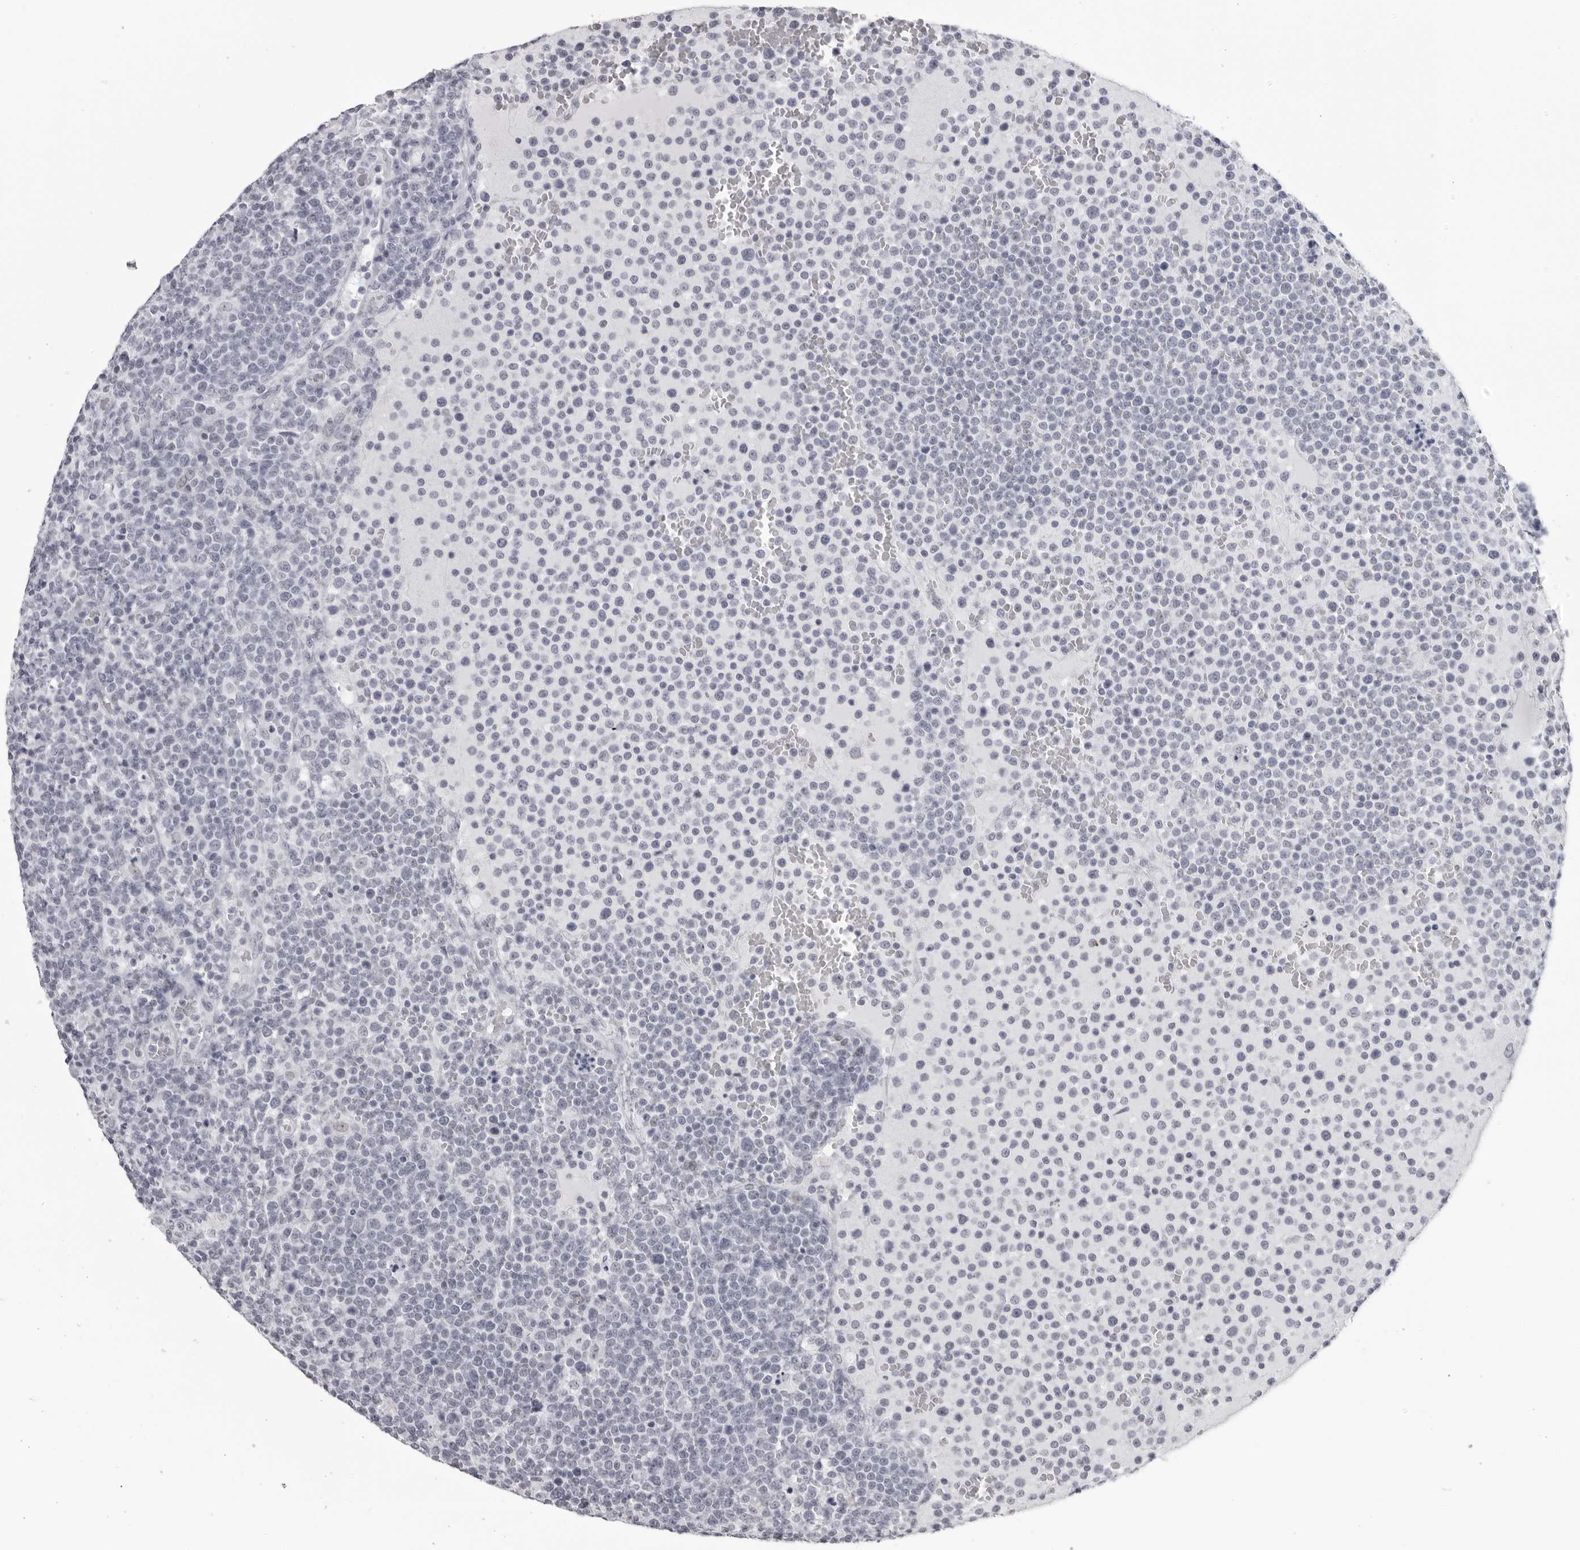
{"staining": {"intensity": "negative", "quantity": "none", "location": "none"}, "tissue": "lymphoma", "cell_type": "Tumor cells", "image_type": "cancer", "snomed": [{"axis": "morphology", "description": "Malignant lymphoma, non-Hodgkin's type, High grade"}, {"axis": "topography", "description": "Lymph node"}], "caption": "Immunohistochemical staining of human lymphoma exhibits no significant staining in tumor cells.", "gene": "ESPN", "patient": {"sex": "male", "age": 61}}